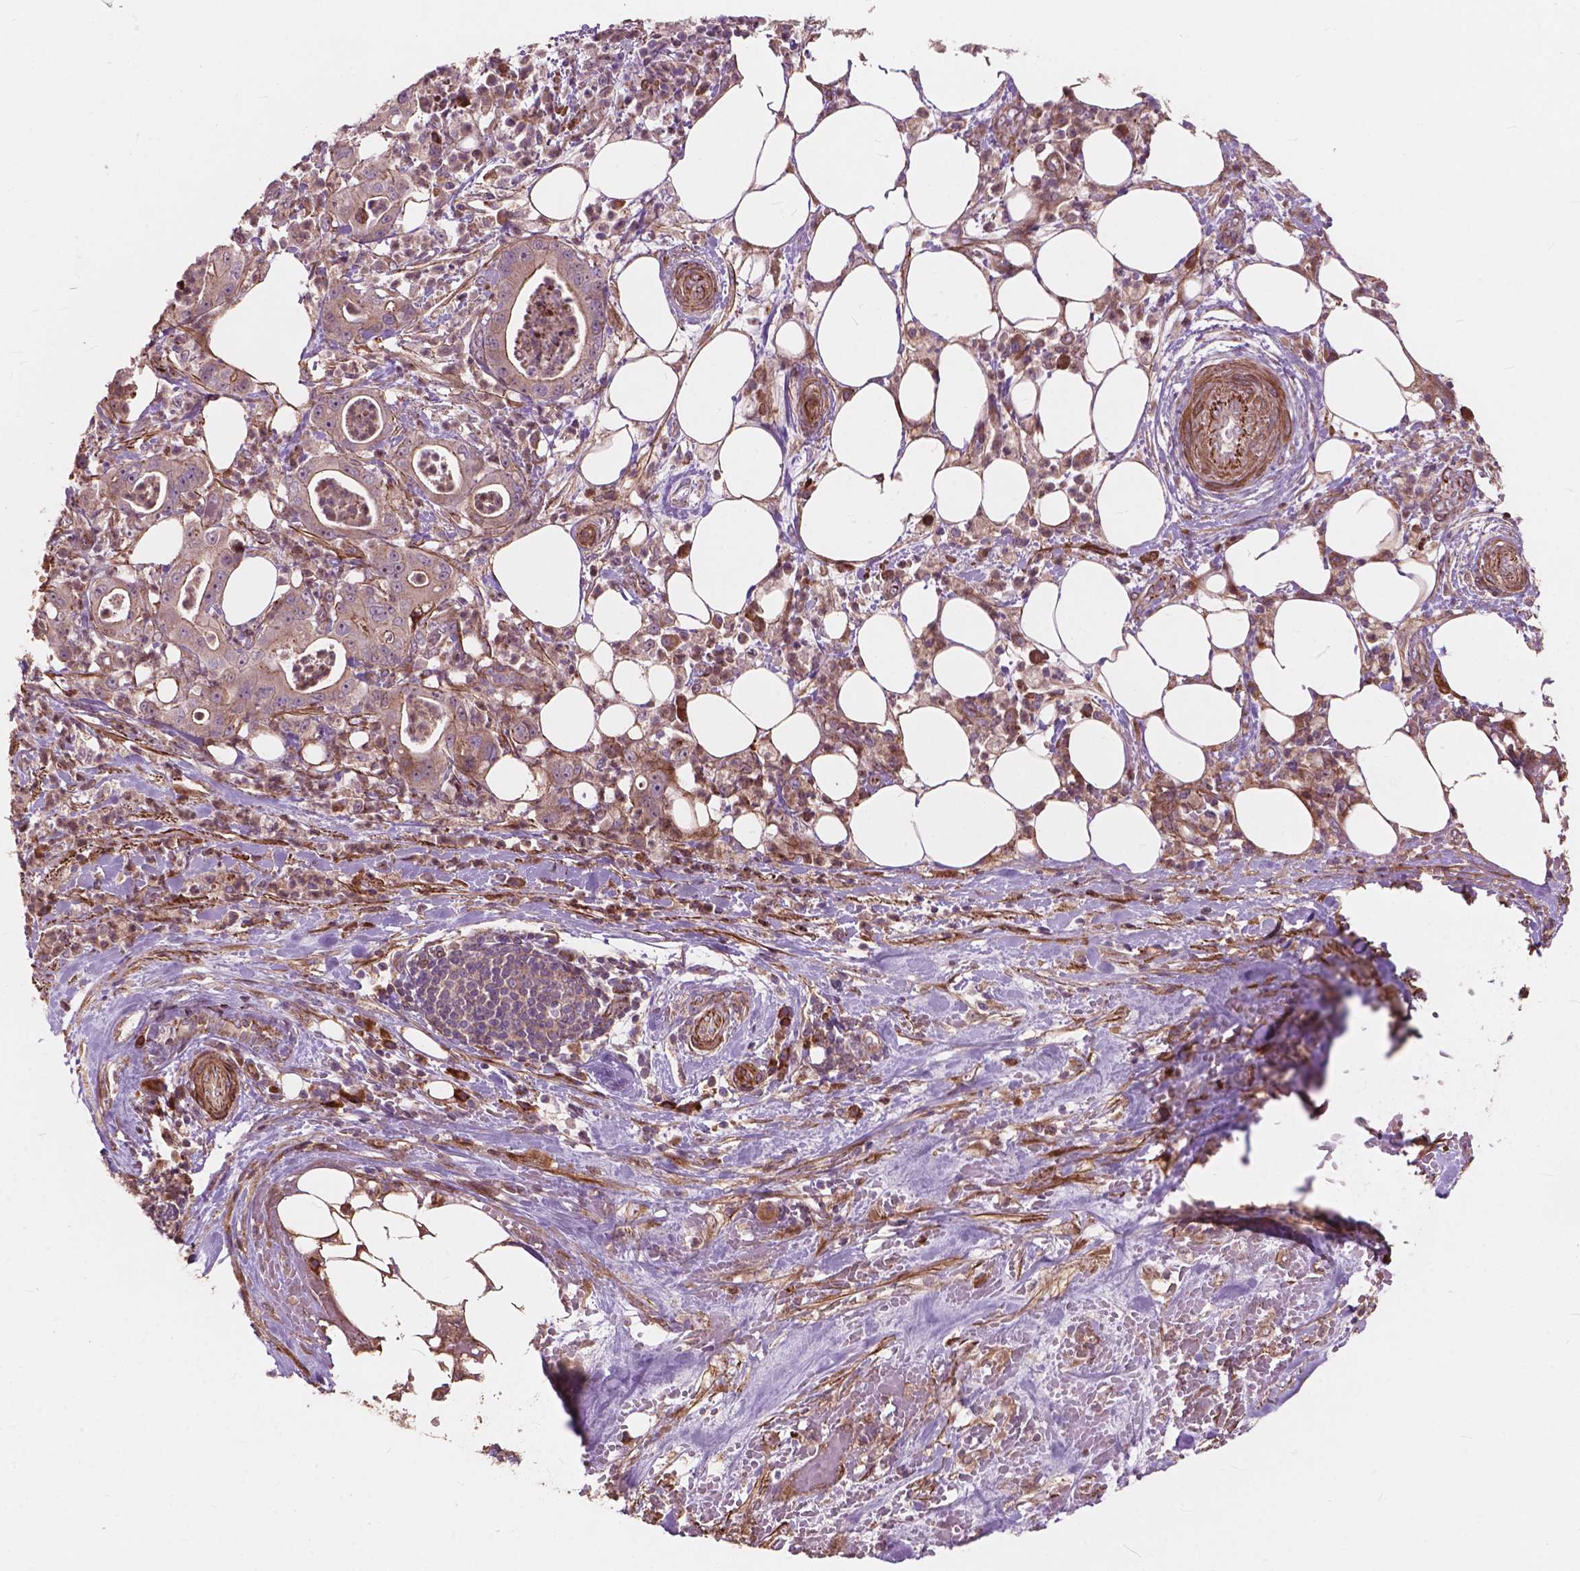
{"staining": {"intensity": "moderate", "quantity": "<25%", "location": "cytoplasmic/membranous"}, "tissue": "pancreatic cancer", "cell_type": "Tumor cells", "image_type": "cancer", "snomed": [{"axis": "morphology", "description": "Adenocarcinoma, NOS"}, {"axis": "topography", "description": "Pancreas"}], "caption": "Tumor cells display moderate cytoplasmic/membranous staining in approximately <25% of cells in pancreatic cancer (adenocarcinoma). The staining is performed using DAB (3,3'-diaminobenzidine) brown chromogen to label protein expression. The nuclei are counter-stained blue using hematoxylin.", "gene": "FNIP1", "patient": {"sex": "male", "age": 71}}